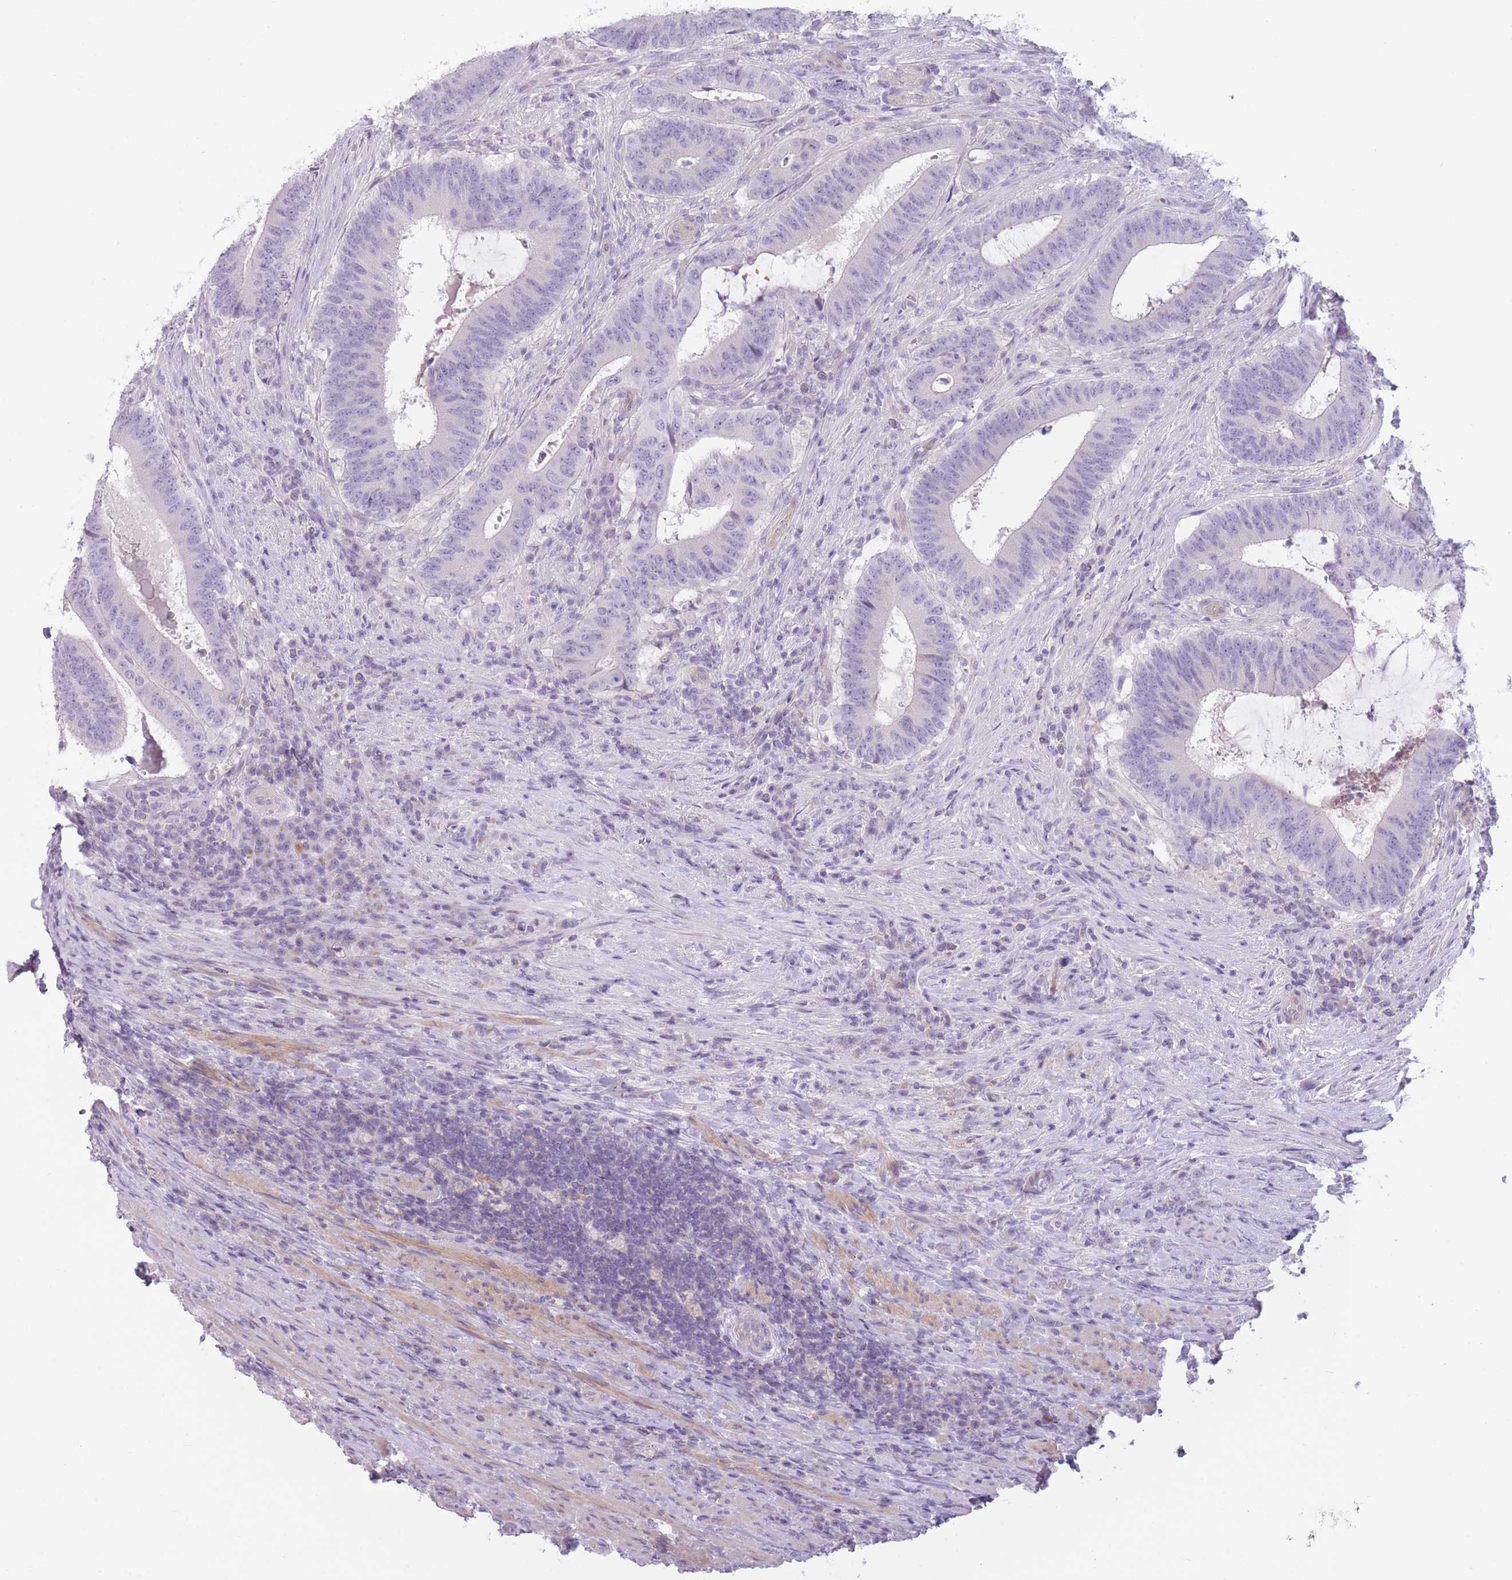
{"staining": {"intensity": "negative", "quantity": "none", "location": "none"}, "tissue": "colorectal cancer", "cell_type": "Tumor cells", "image_type": "cancer", "snomed": [{"axis": "morphology", "description": "Adenocarcinoma, NOS"}, {"axis": "topography", "description": "Colon"}], "caption": "The immunohistochemistry image has no significant expression in tumor cells of colorectal cancer tissue.", "gene": "GGT1", "patient": {"sex": "female", "age": 43}}